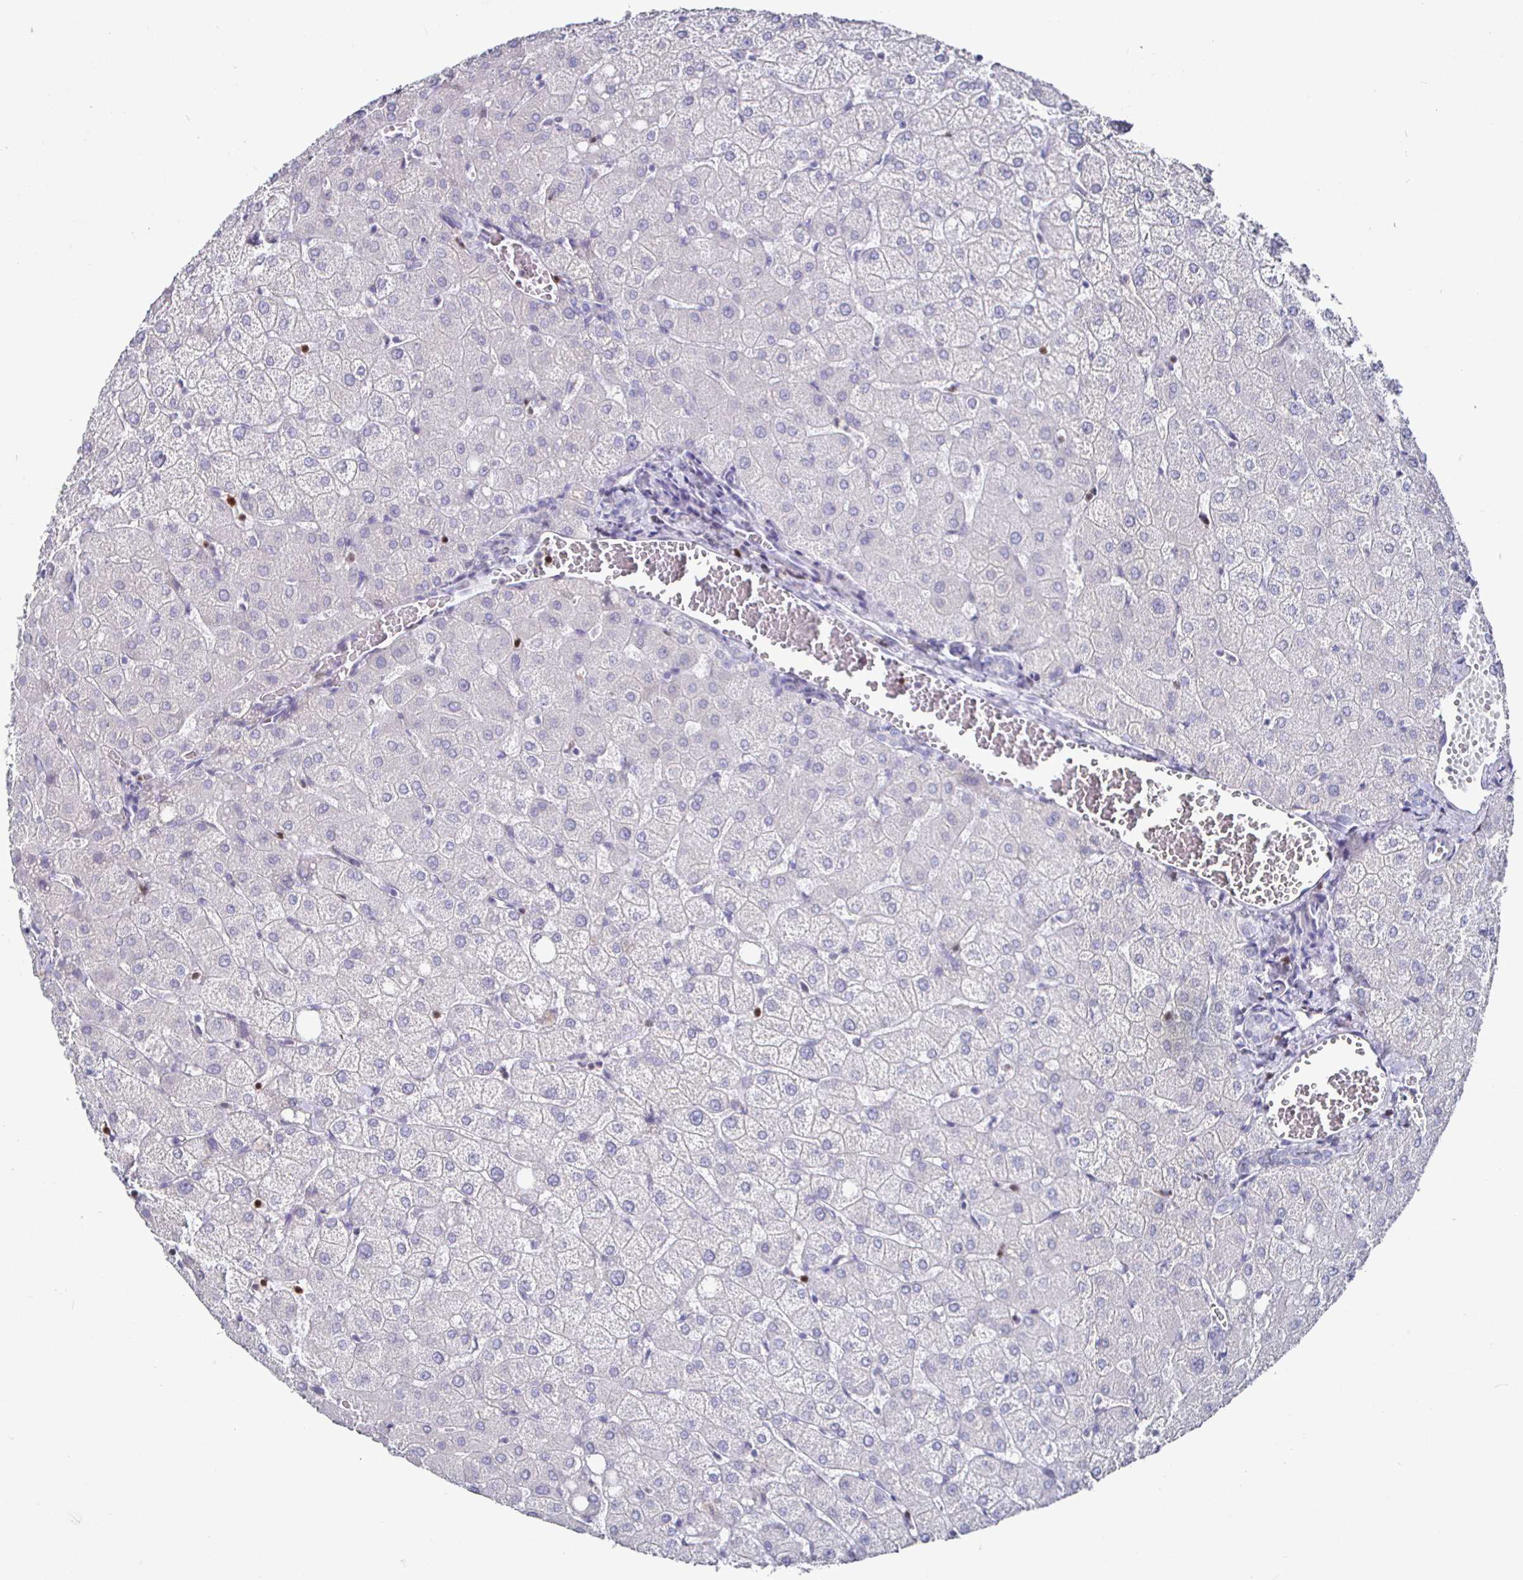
{"staining": {"intensity": "negative", "quantity": "none", "location": "none"}, "tissue": "liver", "cell_type": "Cholangiocytes", "image_type": "normal", "snomed": [{"axis": "morphology", "description": "Normal tissue, NOS"}, {"axis": "topography", "description": "Liver"}], "caption": "Cholangiocytes are negative for brown protein staining in benign liver. The staining is performed using DAB brown chromogen with nuclei counter-stained in using hematoxylin.", "gene": "RUNX2", "patient": {"sex": "female", "age": 54}}